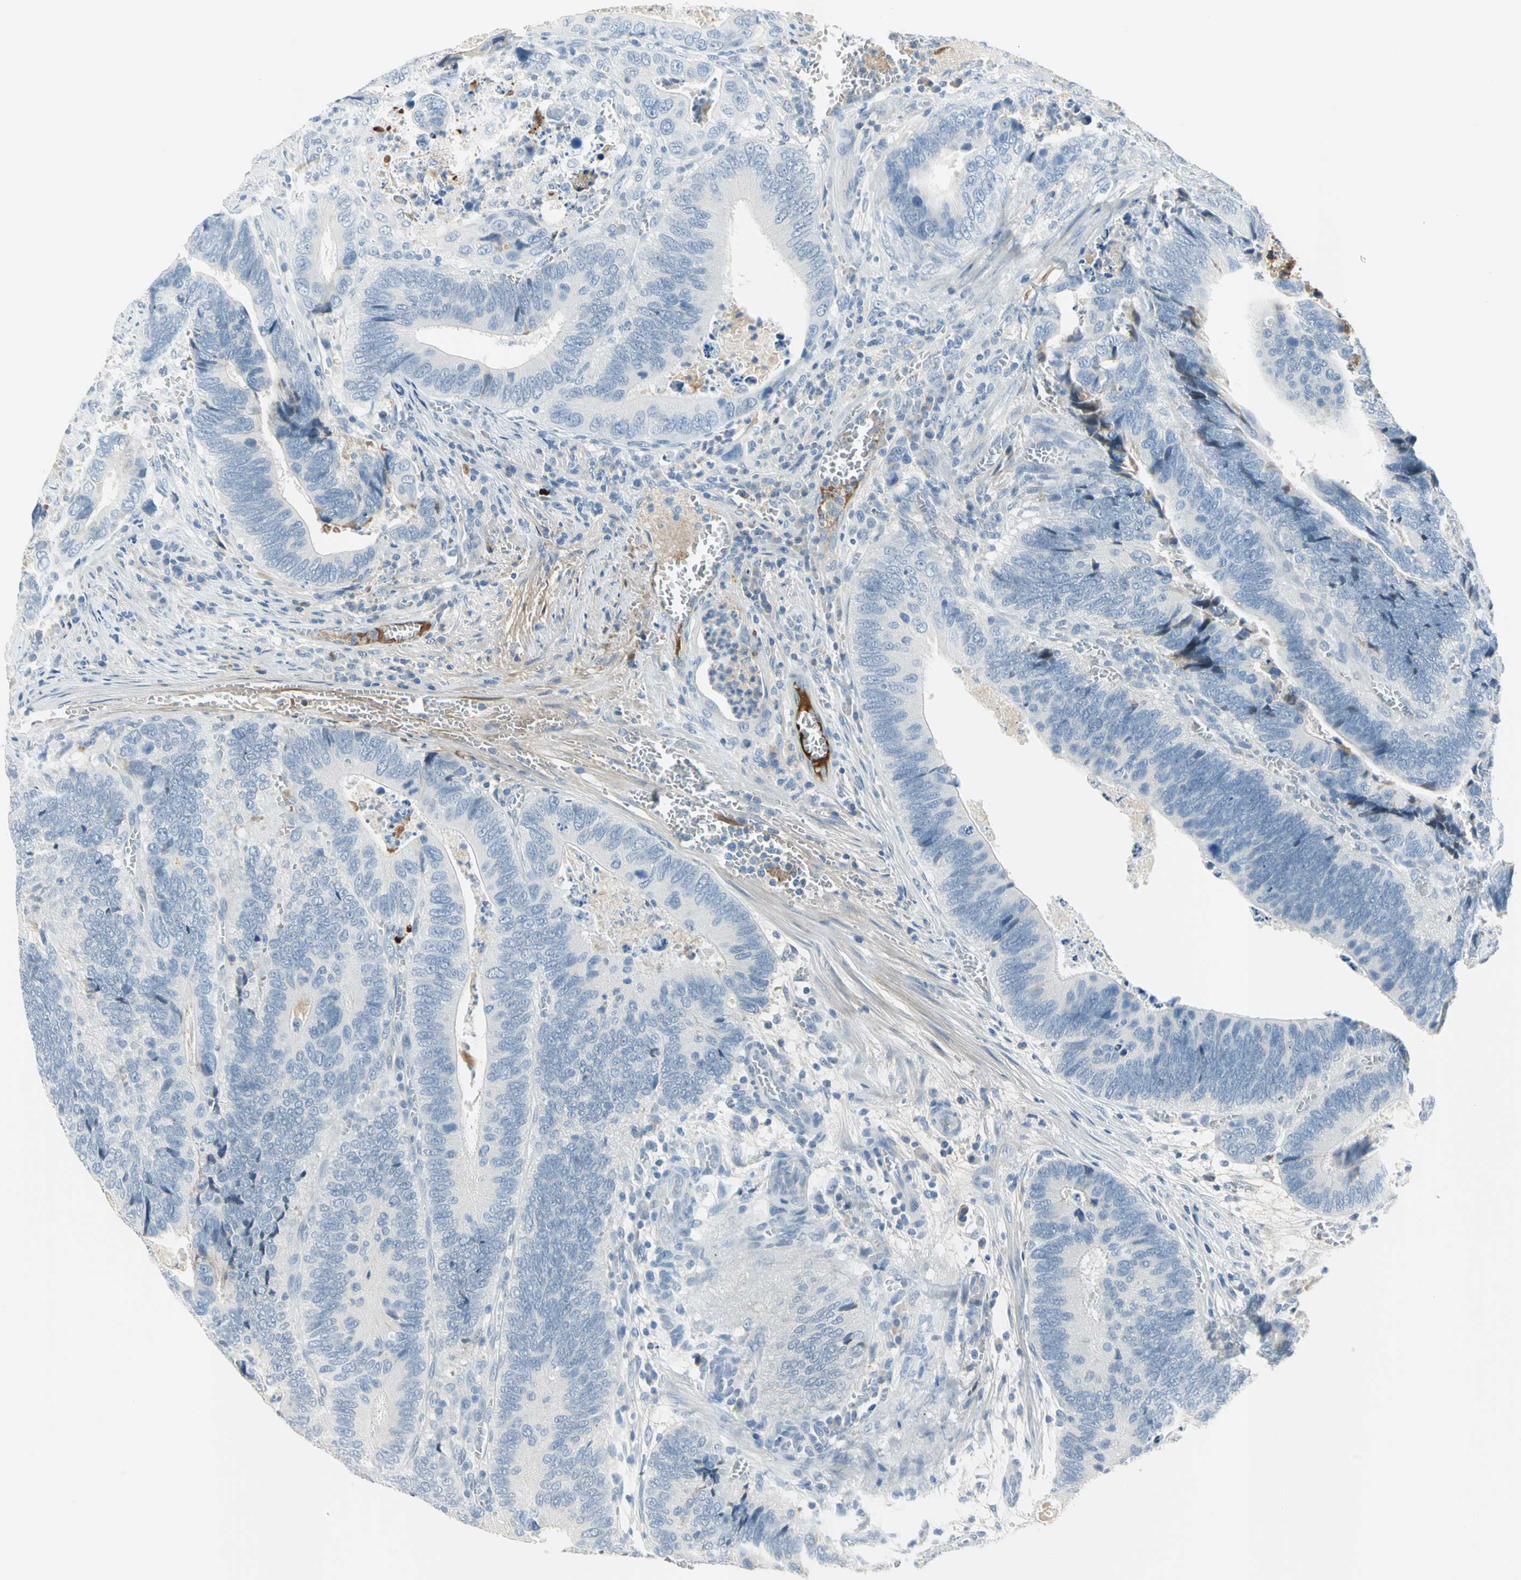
{"staining": {"intensity": "negative", "quantity": "none", "location": "none"}, "tissue": "colorectal cancer", "cell_type": "Tumor cells", "image_type": "cancer", "snomed": [{"axis": "morphology", "description": "Adenocarcinoma, NOS"}, {"axis": "topography", "description": "Colon"}], "caption": "Immunohistochemistry (IHC) of colorectal cancer (adenocarcinoma) displays no expression in tumor cells.", "gene": "ZIC1", "patient": {"sex": "male", "age": 72}}